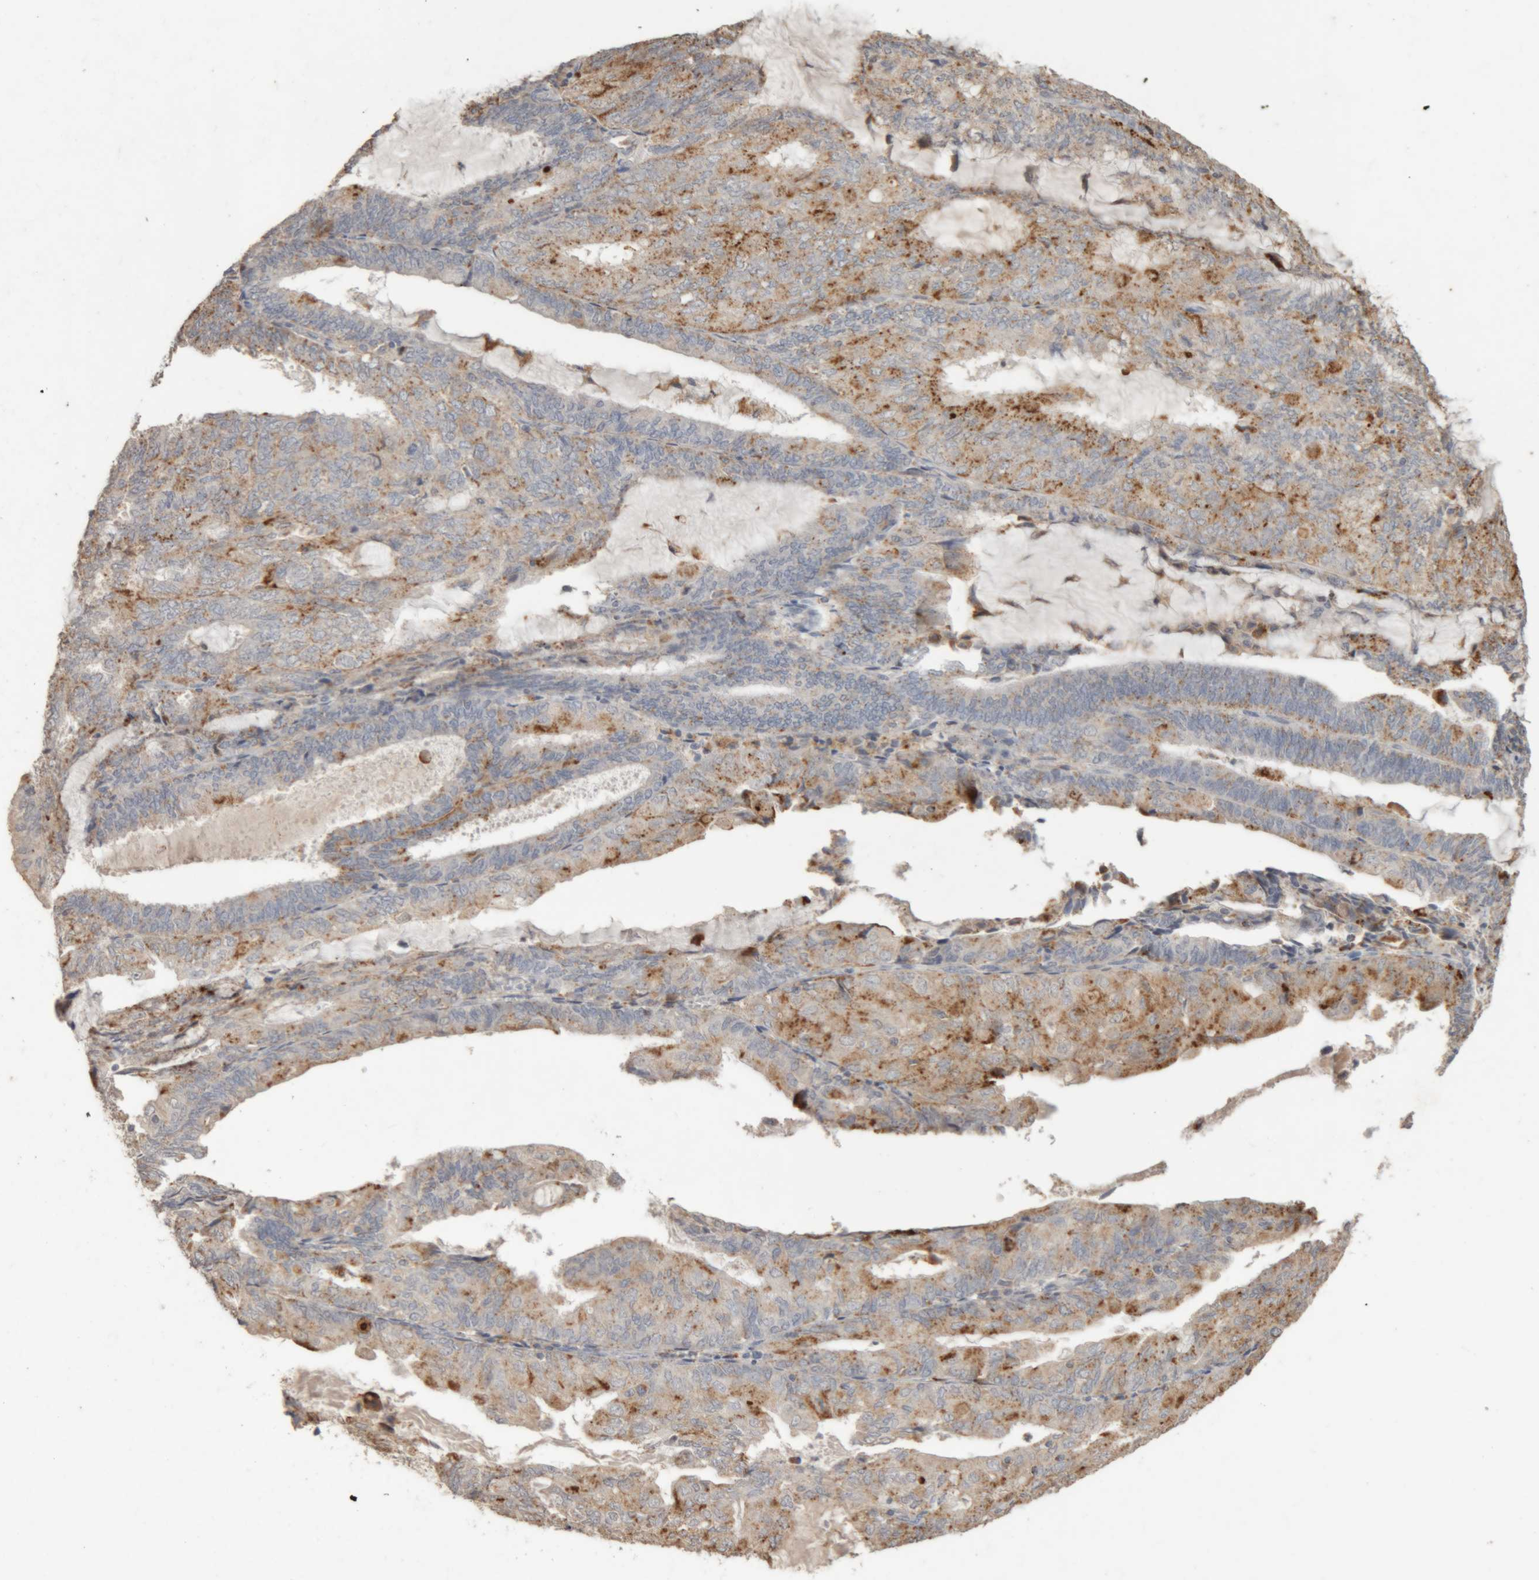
{"staining": {"intensity": "moderate", "quantity": ">75%", "location": "cytoplasmic/membranous"}, "tissue": "endometrial cancer", "cell_type": "Tumor cells", "image_type": "cancer", "snomed": [{"axis": "morphology", "description": "Adenocarcinoma, NOS"}, {"axis": "topography", "description": "Endometrium"}], "caption": "Protein expression analysis of human endometrial adenocarcinoma reveals moderate cytoplasmic/membranous staining in about >75% of tumor cells. (DAB = brown stain, brightfield microscopy at high magnification).", "gene": "ARSA", "patient": {"sex": "female", "age": 81}}